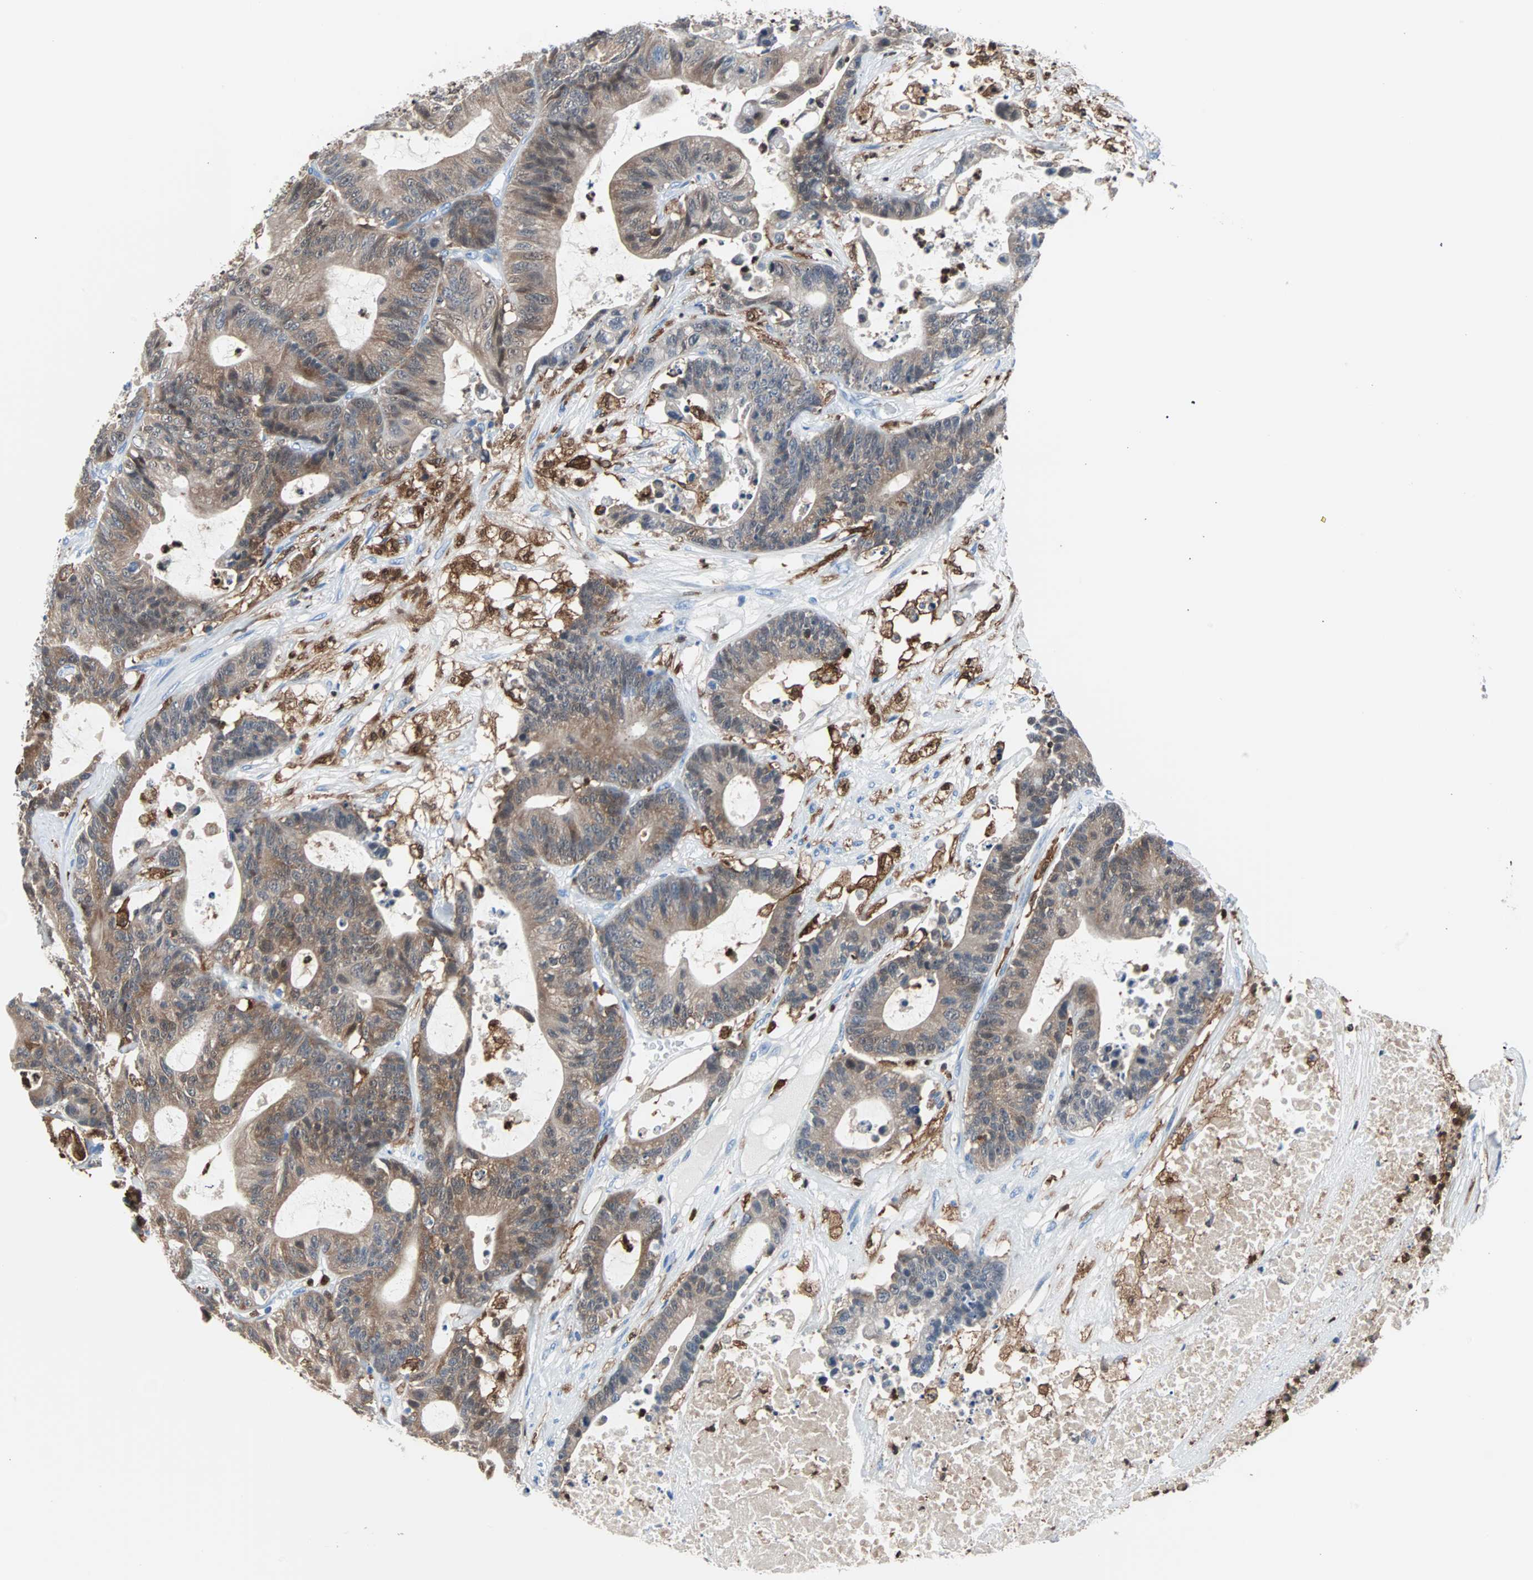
{"staining": {"intensity": "moderate", "quantity": "25%-75%", "location": "cytoplasmic/membranous"}, "tissue": "colorectal cancer", "cell_type": "Tumor cells", "image_type": "cancer", "snomed": [{"axis": "morphology", "description": "Adenocarcinoma, NOS"}, {"axis": "topography", "description": "Colon"}], "caption": "Adenocarcinoma (colorectal) stained for a protein displays moderate cytoplasmic/membranous positivity in tumor cells. The staining was performed using DAB (3,3'-diaminobenzidine), with brown indicating positive protein expression. Nuclei are stained blue with hematoxylin.", "gene": "SYK", "patient": {"sex": "female", "age": 84}}